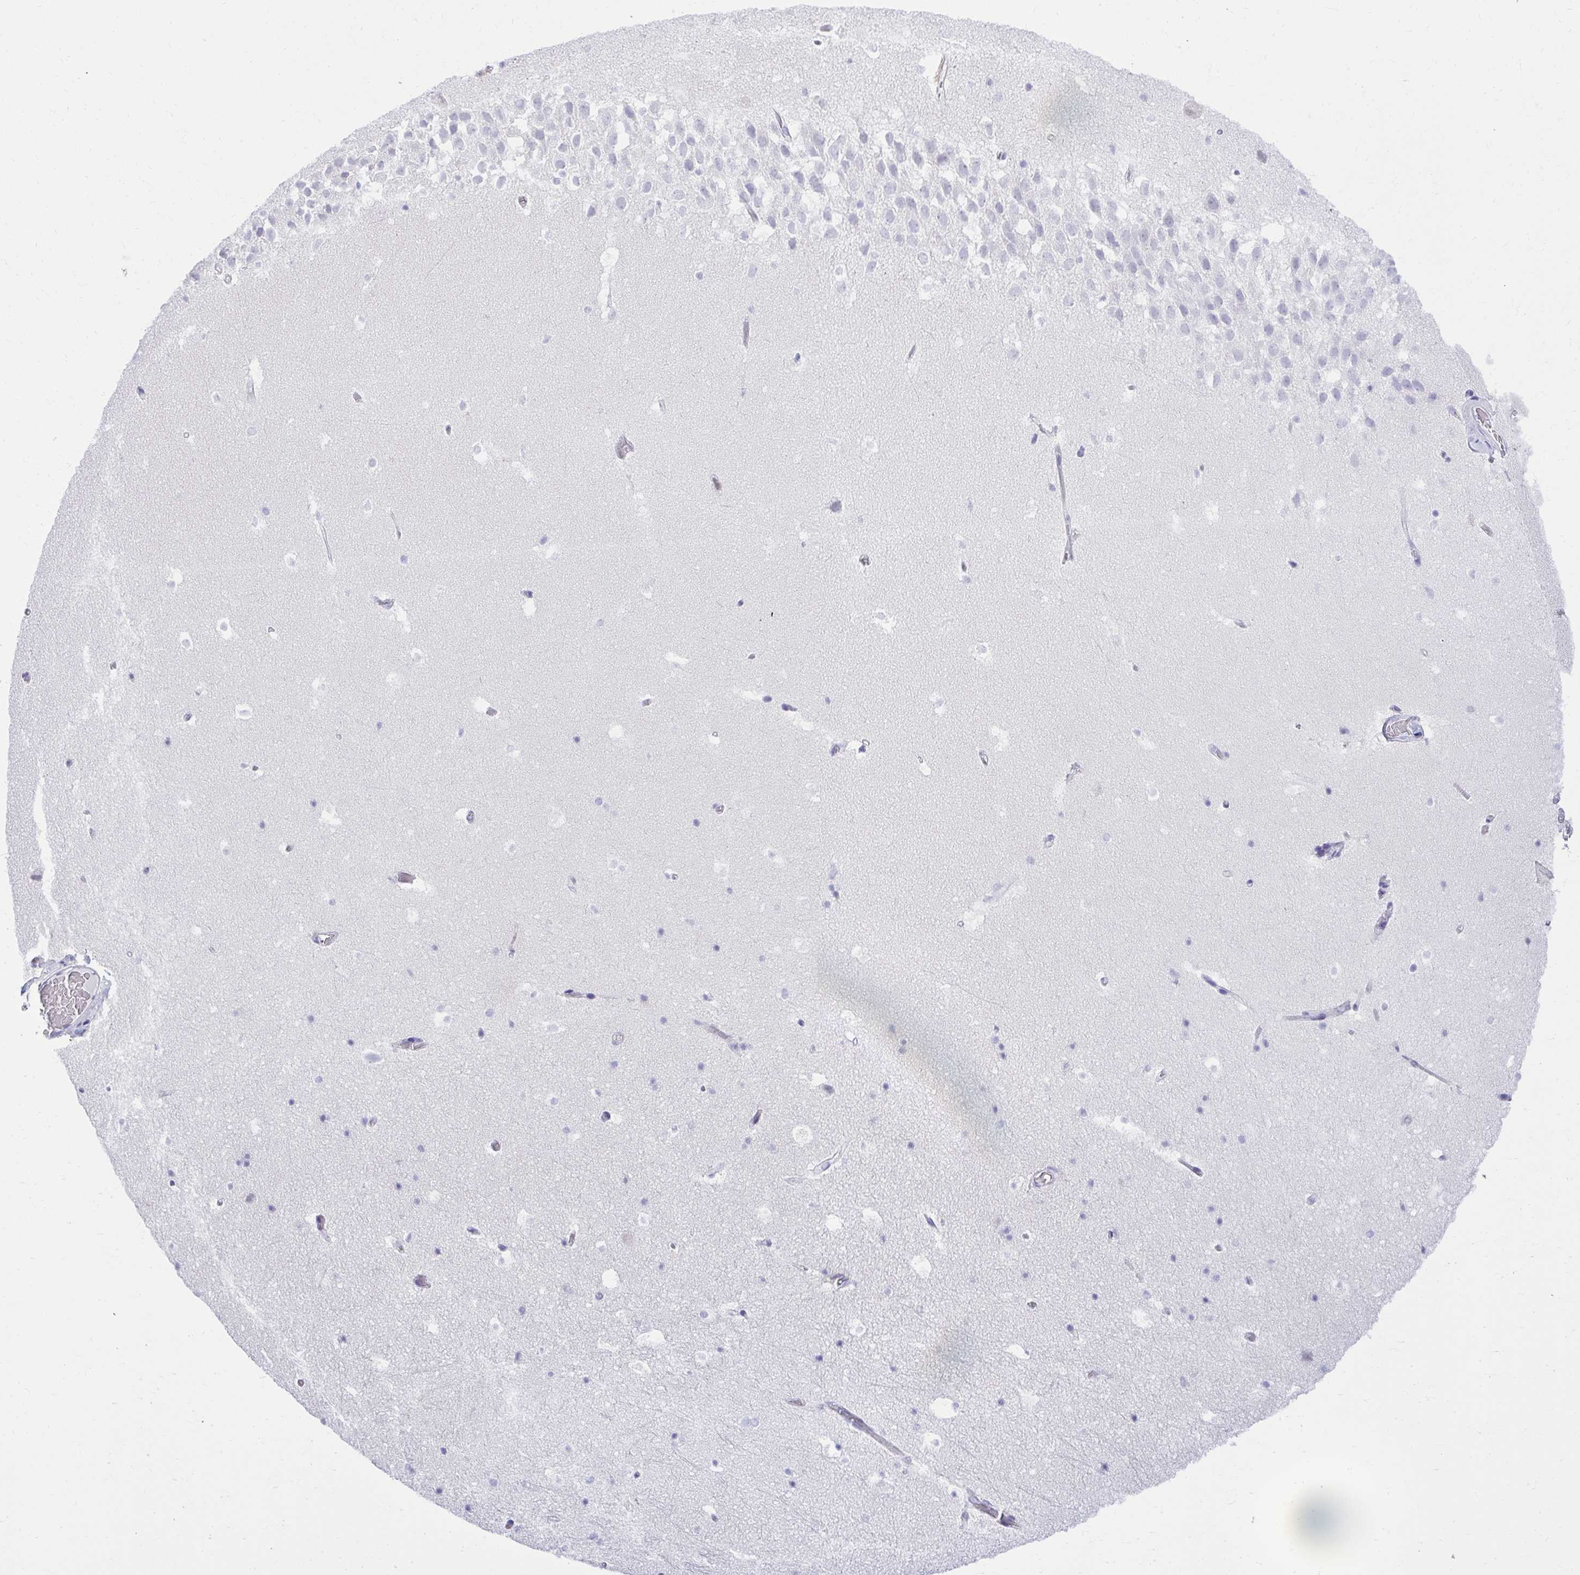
{"staining": {"intensity": "negative", "quantity": "none", "location": "none"}, "tissue": "hippocampus", "cell_type": "Glial cells", "image_type": "normal", "snomed": [{"axis": "morphology", "description": "Normal tissue, NOS"}, {"axis": "topography", "description": "Hippocampus"}], "caption": "This is an immunohistochemistry micrograph of normal hippocampus. There is no expression in glial cells.", "gene": "PSD", "patient": {"sex": "male", "age": 26}}